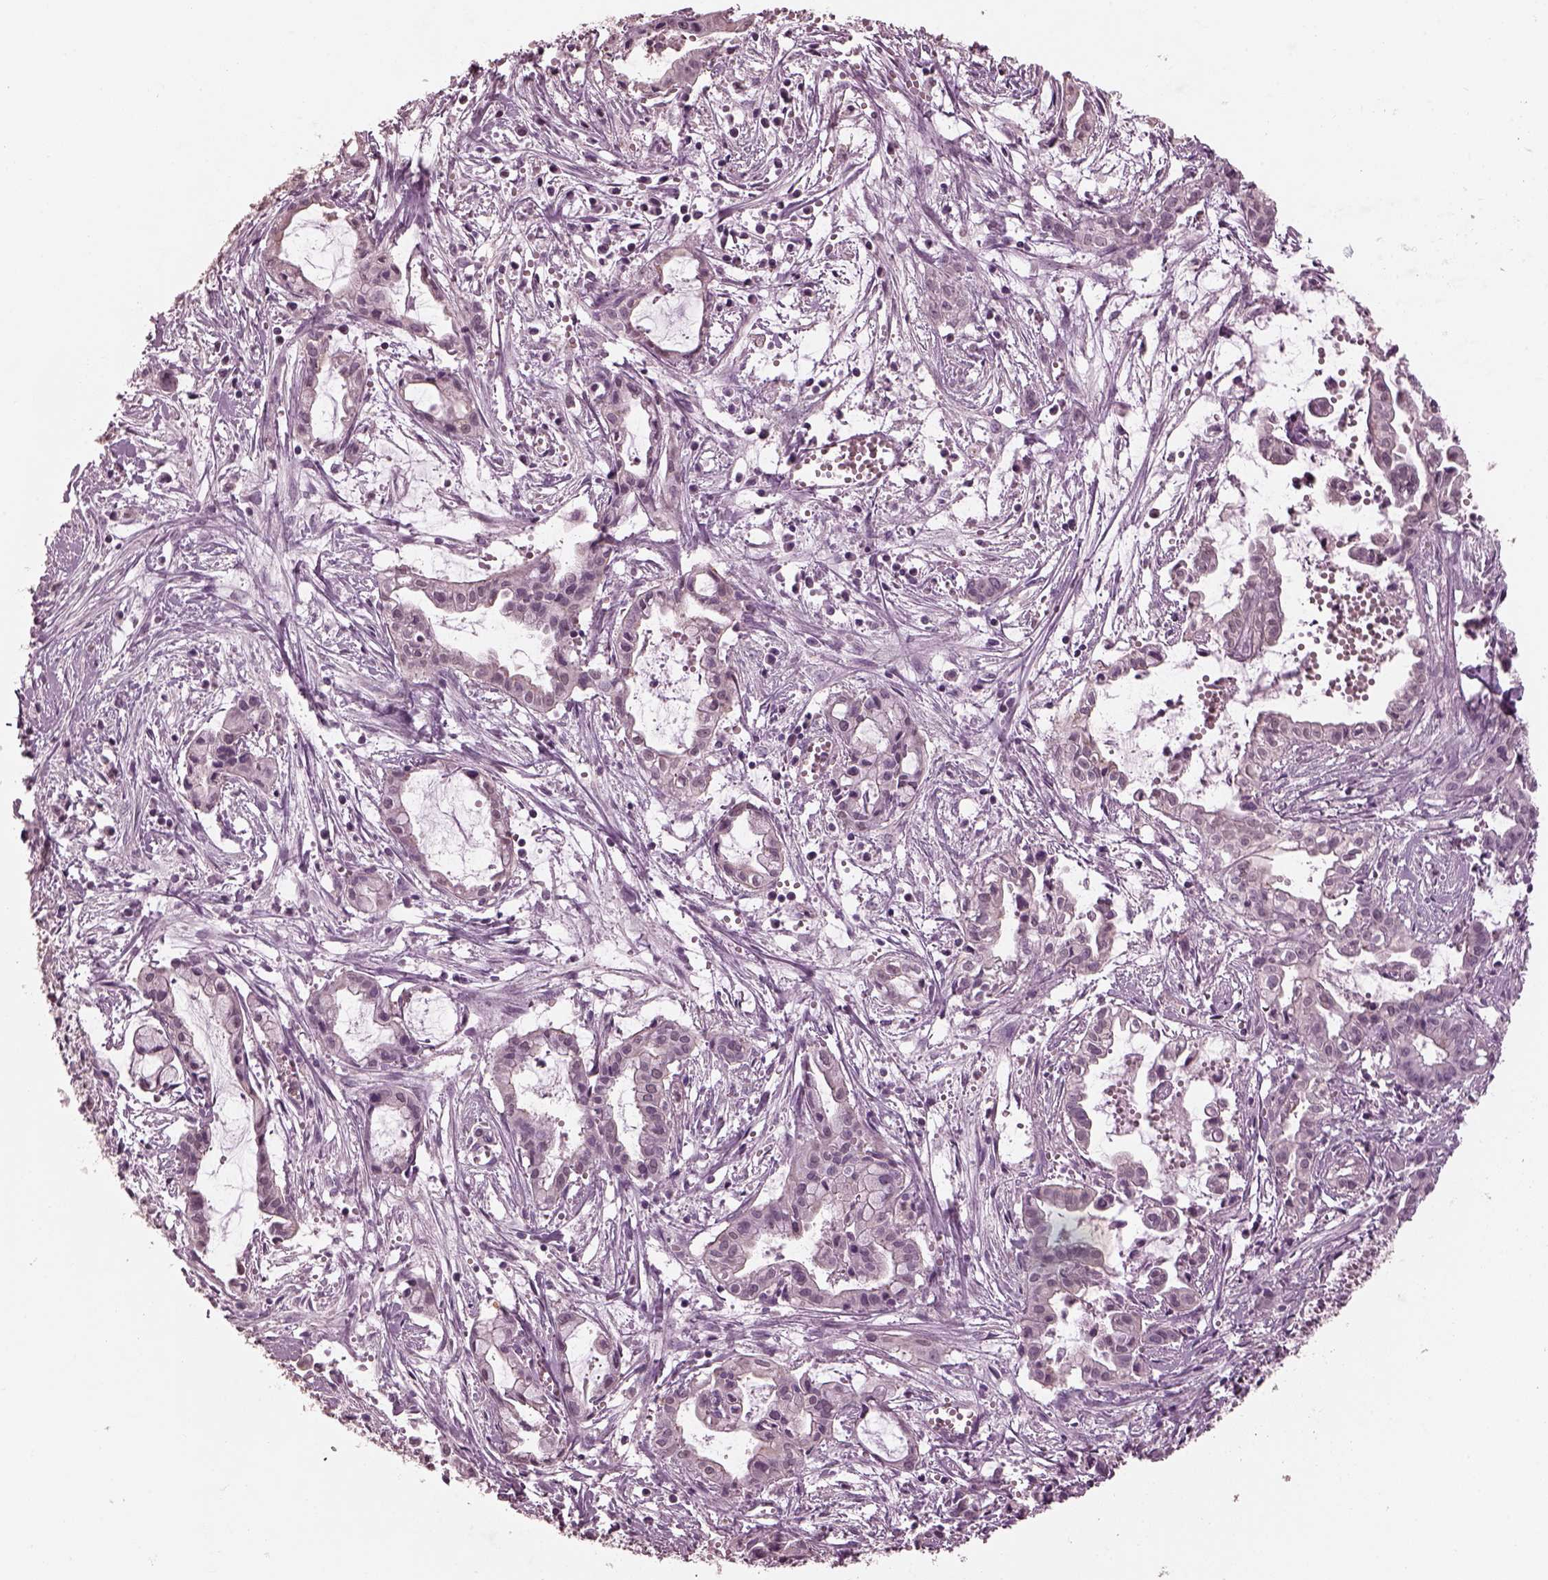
{"staining": {"intensity": "weak", "quantity": "<25%", "location": "cytoplasmic/membranous"}, "tissue": "pancreatic cancer", "cell_type": "Tumor cells", "image_type": "cancer", "snomed": [{"axis": "morphology", "description": "Adenocarcinoma, NOS"}, {"axis": "topography", "description": "Pancreas"}], "caption": "Image shows no significant protein expression in tumor cells of adenocarcinoma (pancreatic).", "gene": "TSKS", "patient": {"sex": "male", "age": 48}}